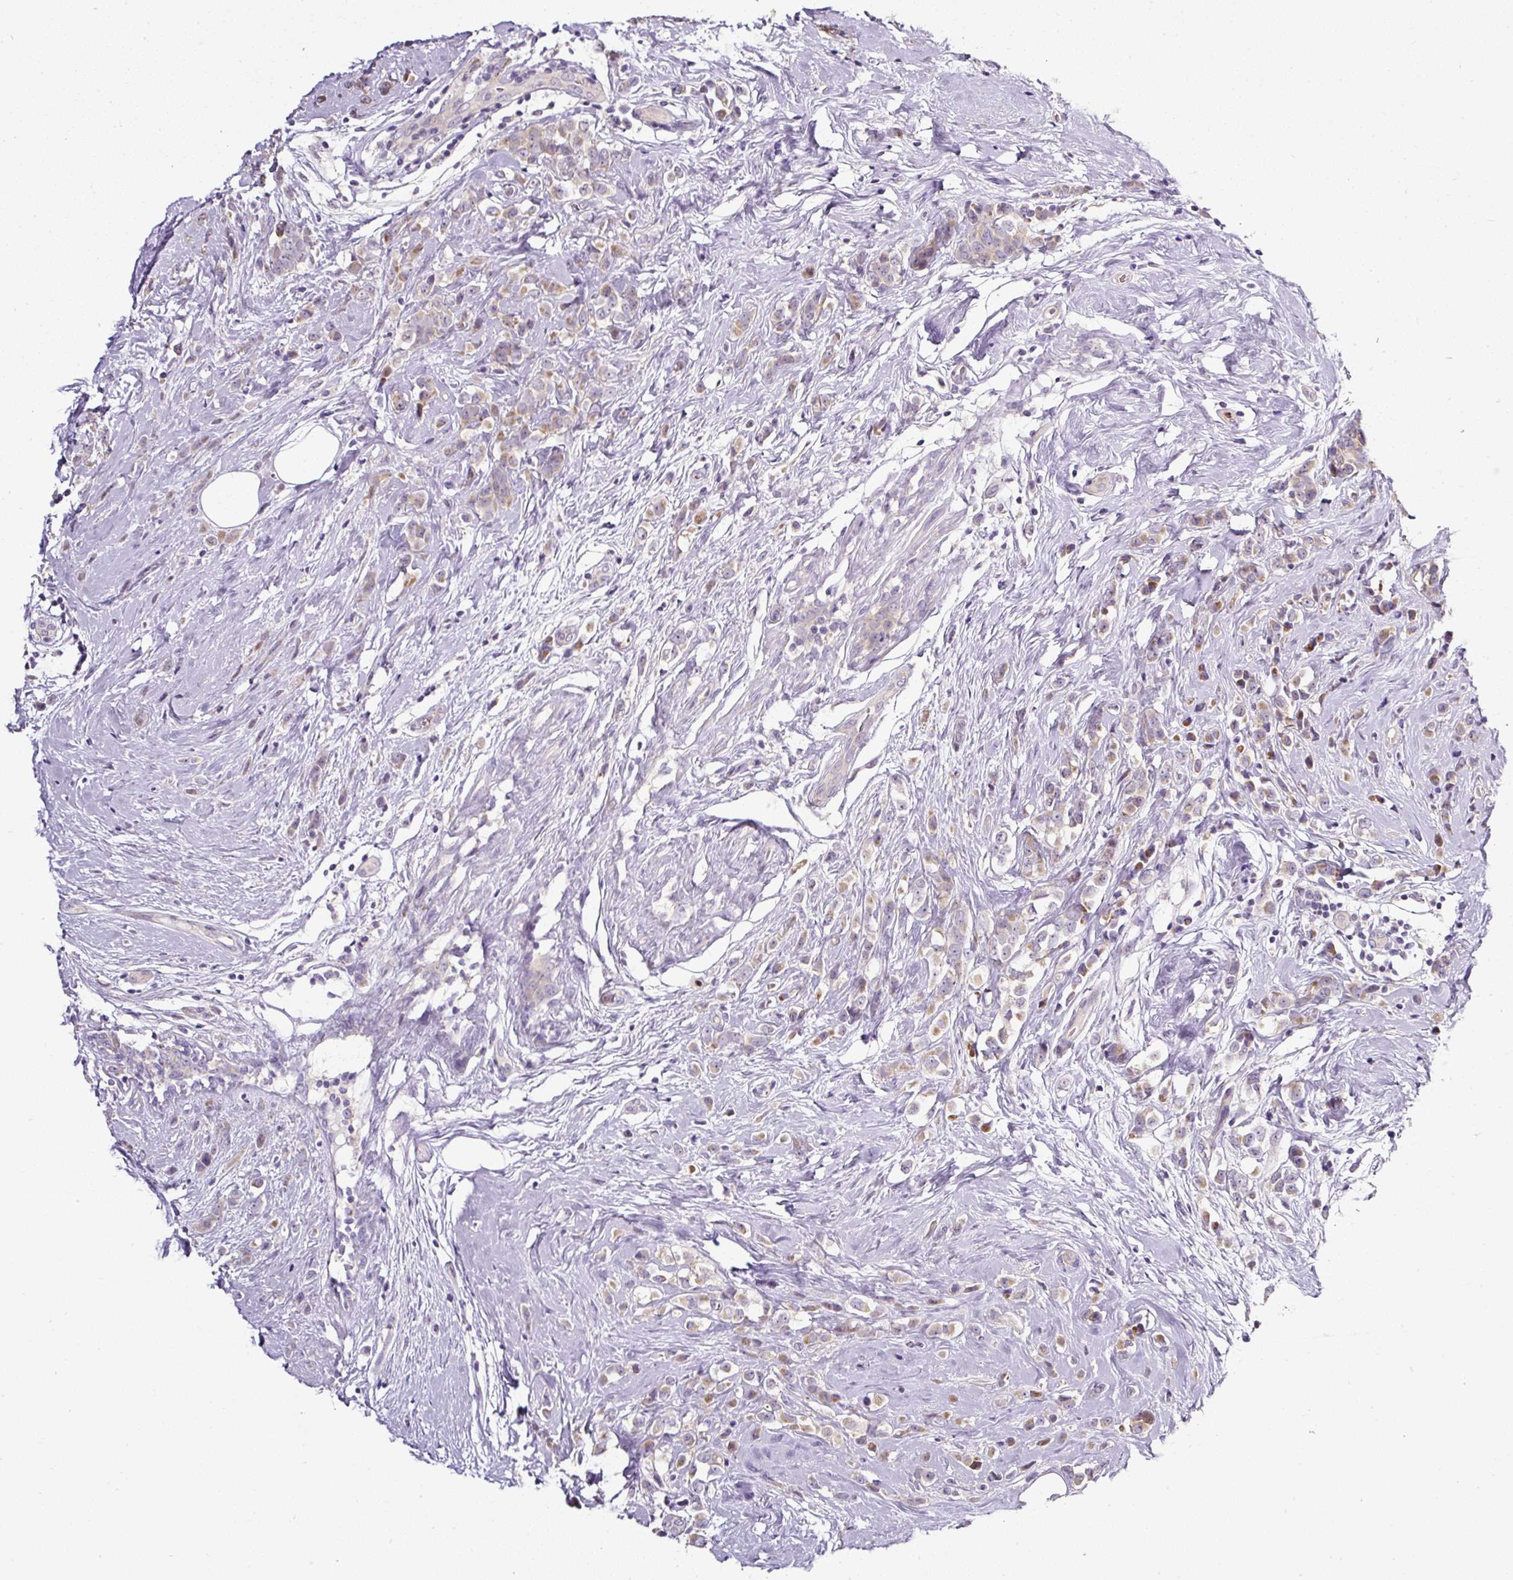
{"staining": {"intensity": "moderate", "quantity": "25%-75%", "location": "cytoplasmic/membranous"}, "tissue": "breast cancer", "cell_type": "Tumor cells", "image_type": "cancer", "snomed": [{"axis": "morphology", "description": "Duct carcinoma"}, {"axis": "topography", "description": "Breast"}], "caption": "Brown immunohistochemical staining in breast cancer (infiltrating ductal carcinoma) demonstrates moderate cytoplasmic/membranous positivity in about 25%-75% of tumor cells.", "gene": "HPS4", "patient": {"sex": "female", "age": 80}}